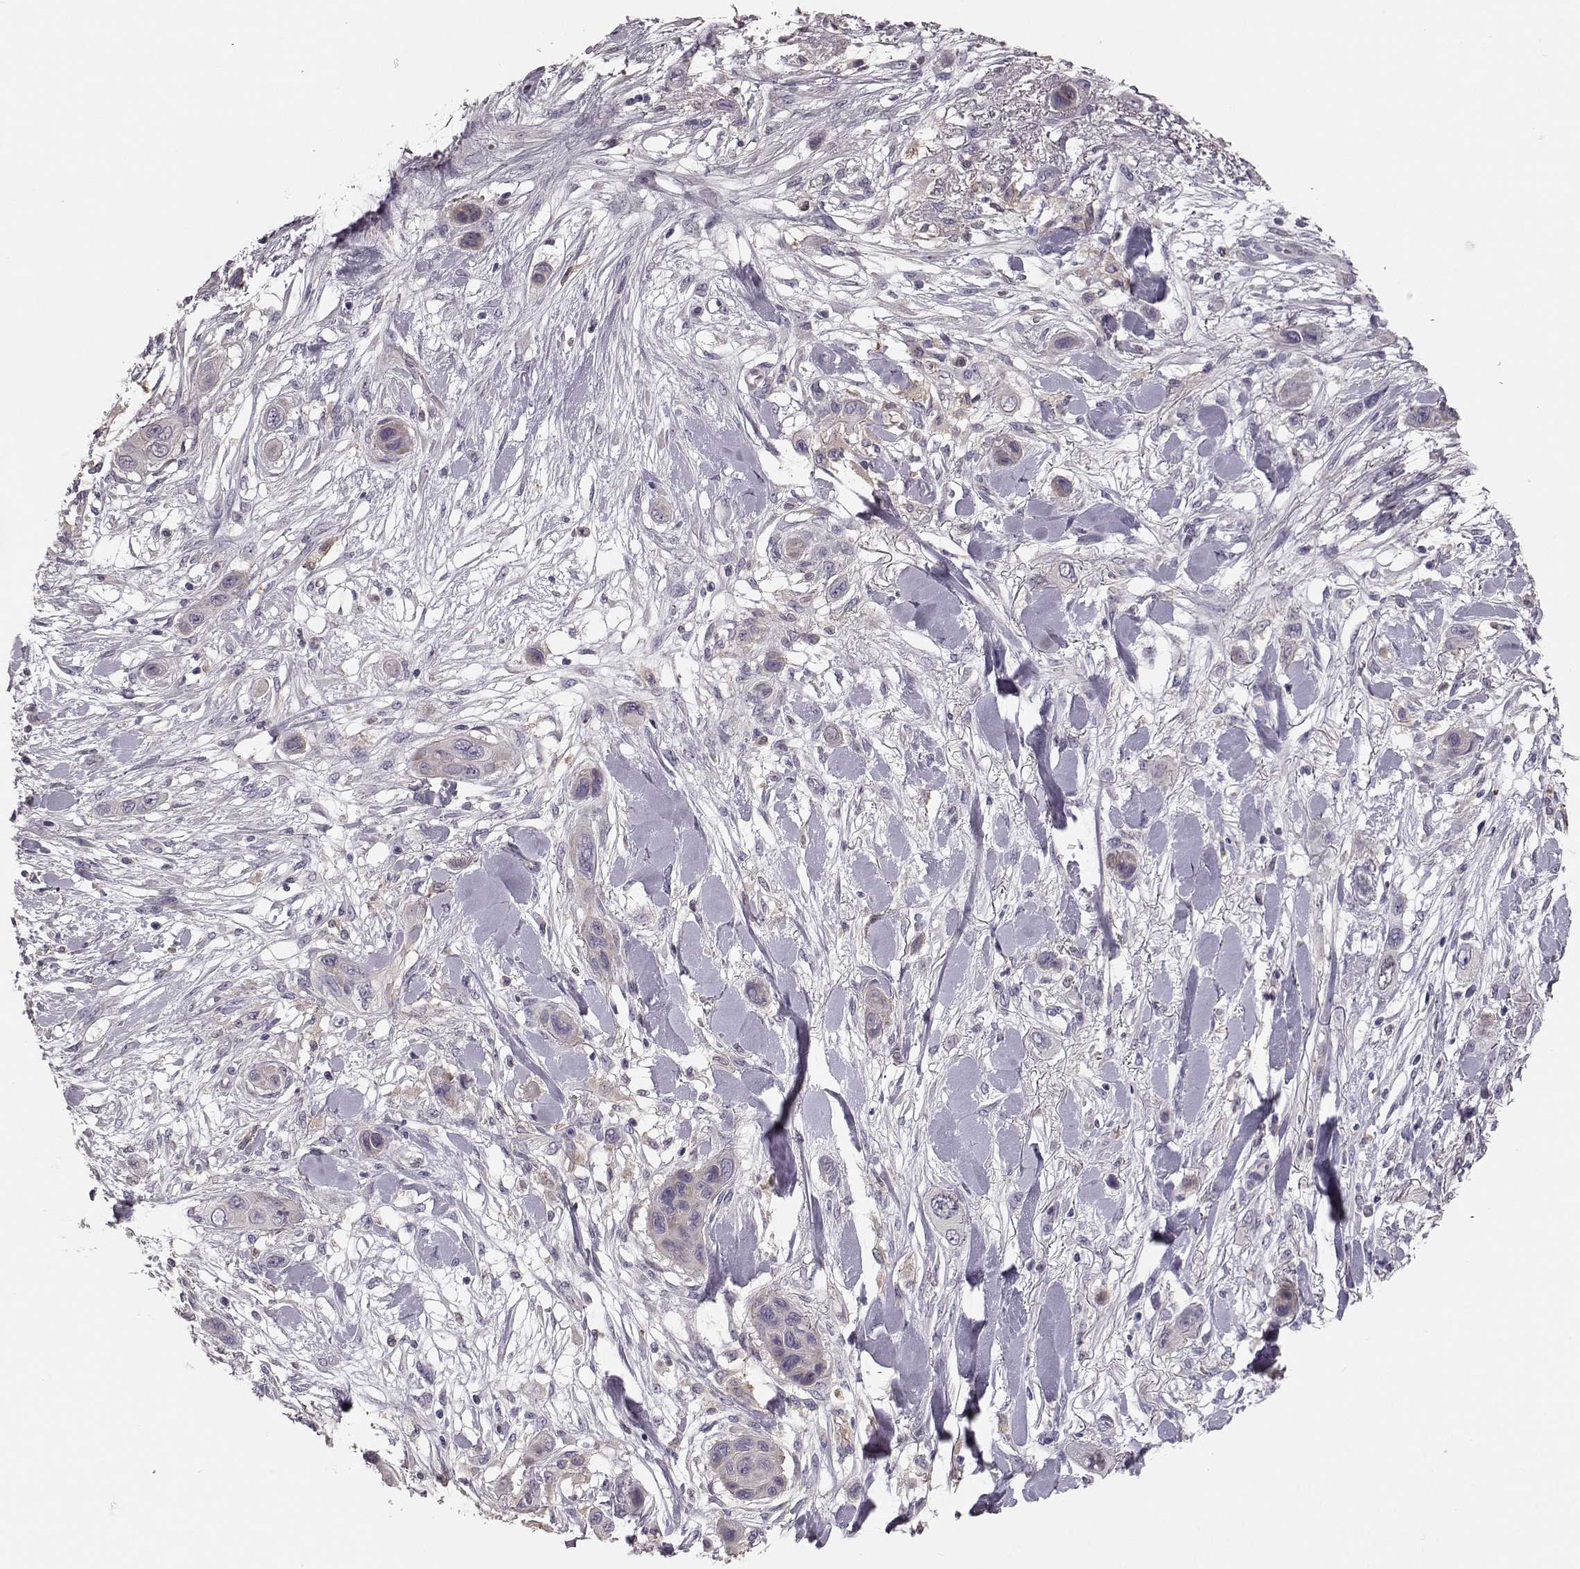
{"staining": {"intensity": "negative", "quantity": "none", "location": "none"}, "tissue": "skin cancer", "cell_type": "Tumor cells", "image_type": "cancer", "snomed": [{"axis": "morphology", "description": "Squamous cell carcinoma, NOS"}, {"axis": "topography", "description": "Skin"}], "caption": "Immunohistochemical staining of human skin cancer (squamous cell carcinoma) reveals no significant positivity in tumor cells.", "gene": "GPR50", "patient": {"sex": "male", "age": 79}}